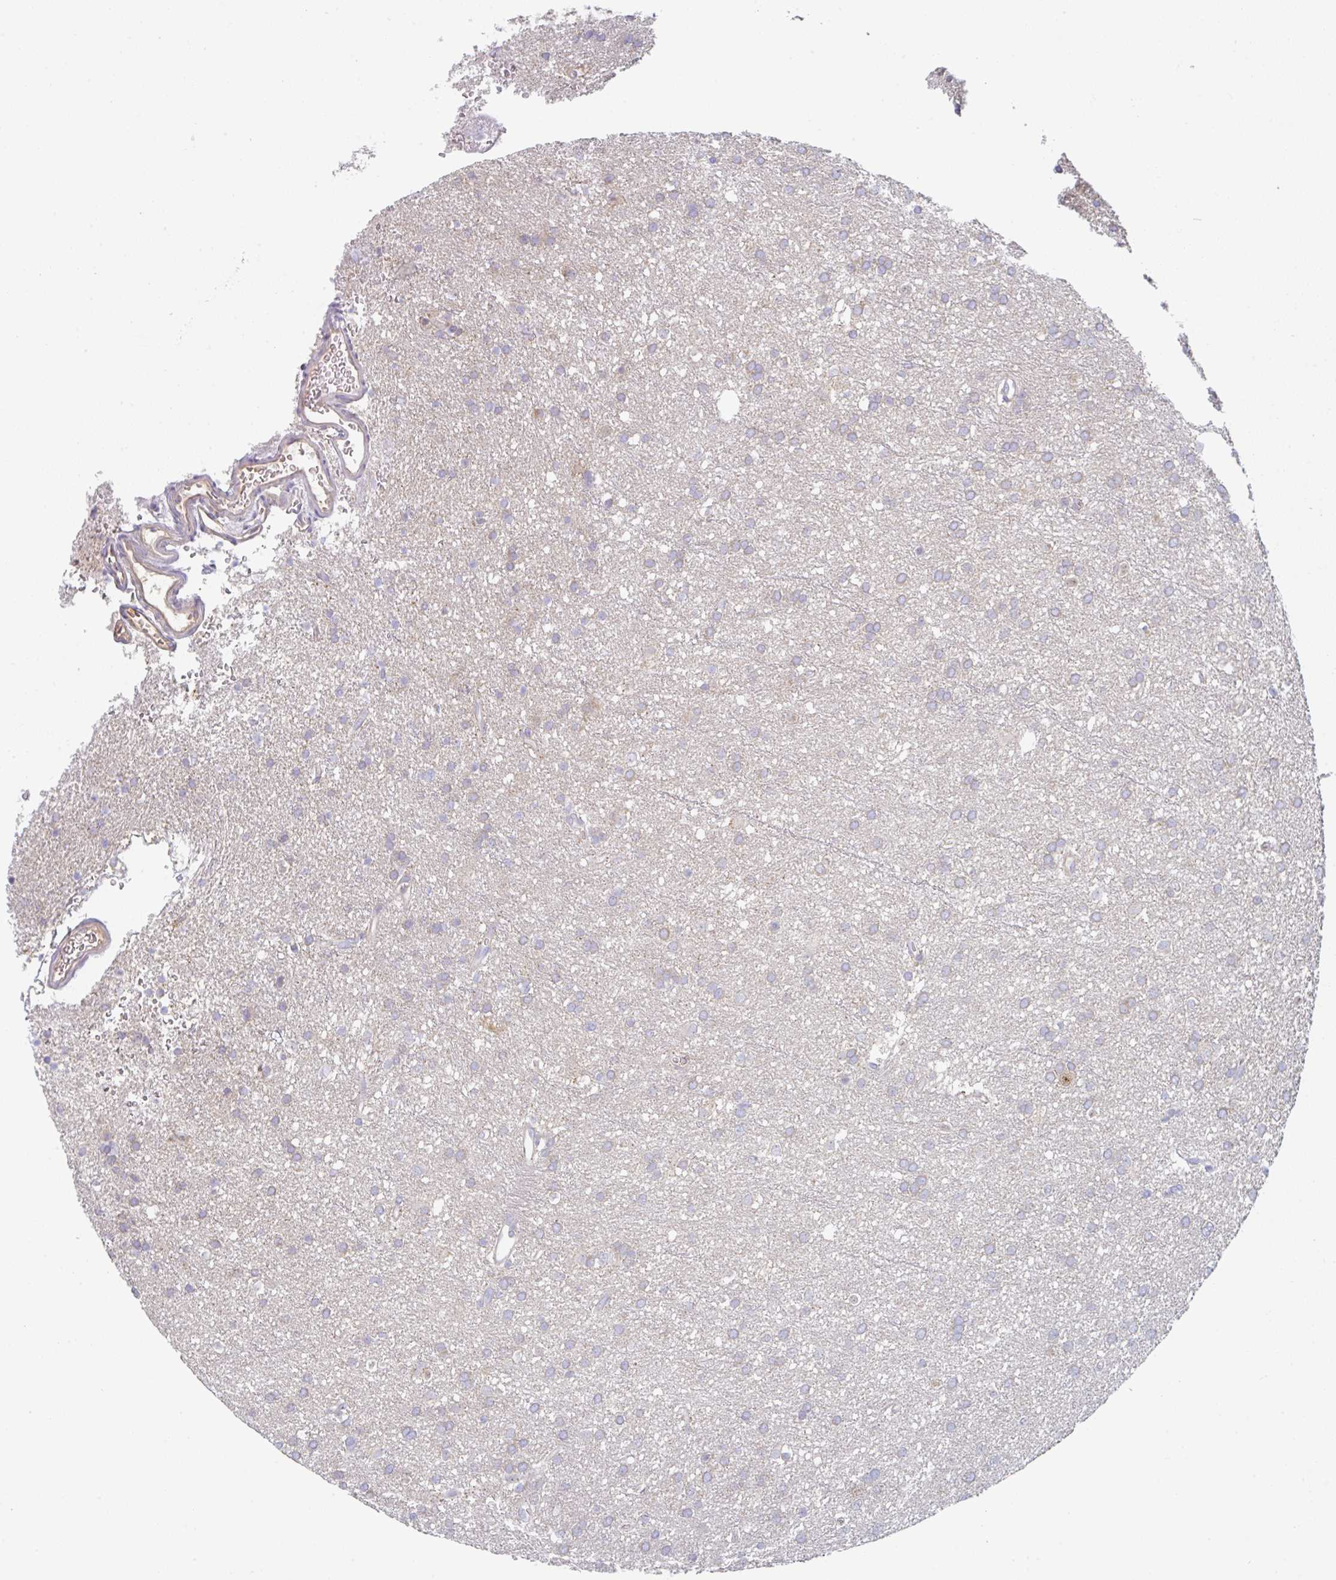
{"staining": {"intensity": "negative", "quantity": "none", "location": "none"}, "tissue": "glioma", "cell_type": "Tumor cells", "image_type": "cancer", "snomed": [{"axis": "morphology", "description": "Glioma, malignant, Low grade"}, {"axis": "topography", "description": "Brain"}], "caption": "Immunohistochemistry (IHC) of human malignant glioma (low-grade) reveals no expression in tumor cells.", "gene": "AMPD2", "patient": {"sex": "female", "age": 33}}